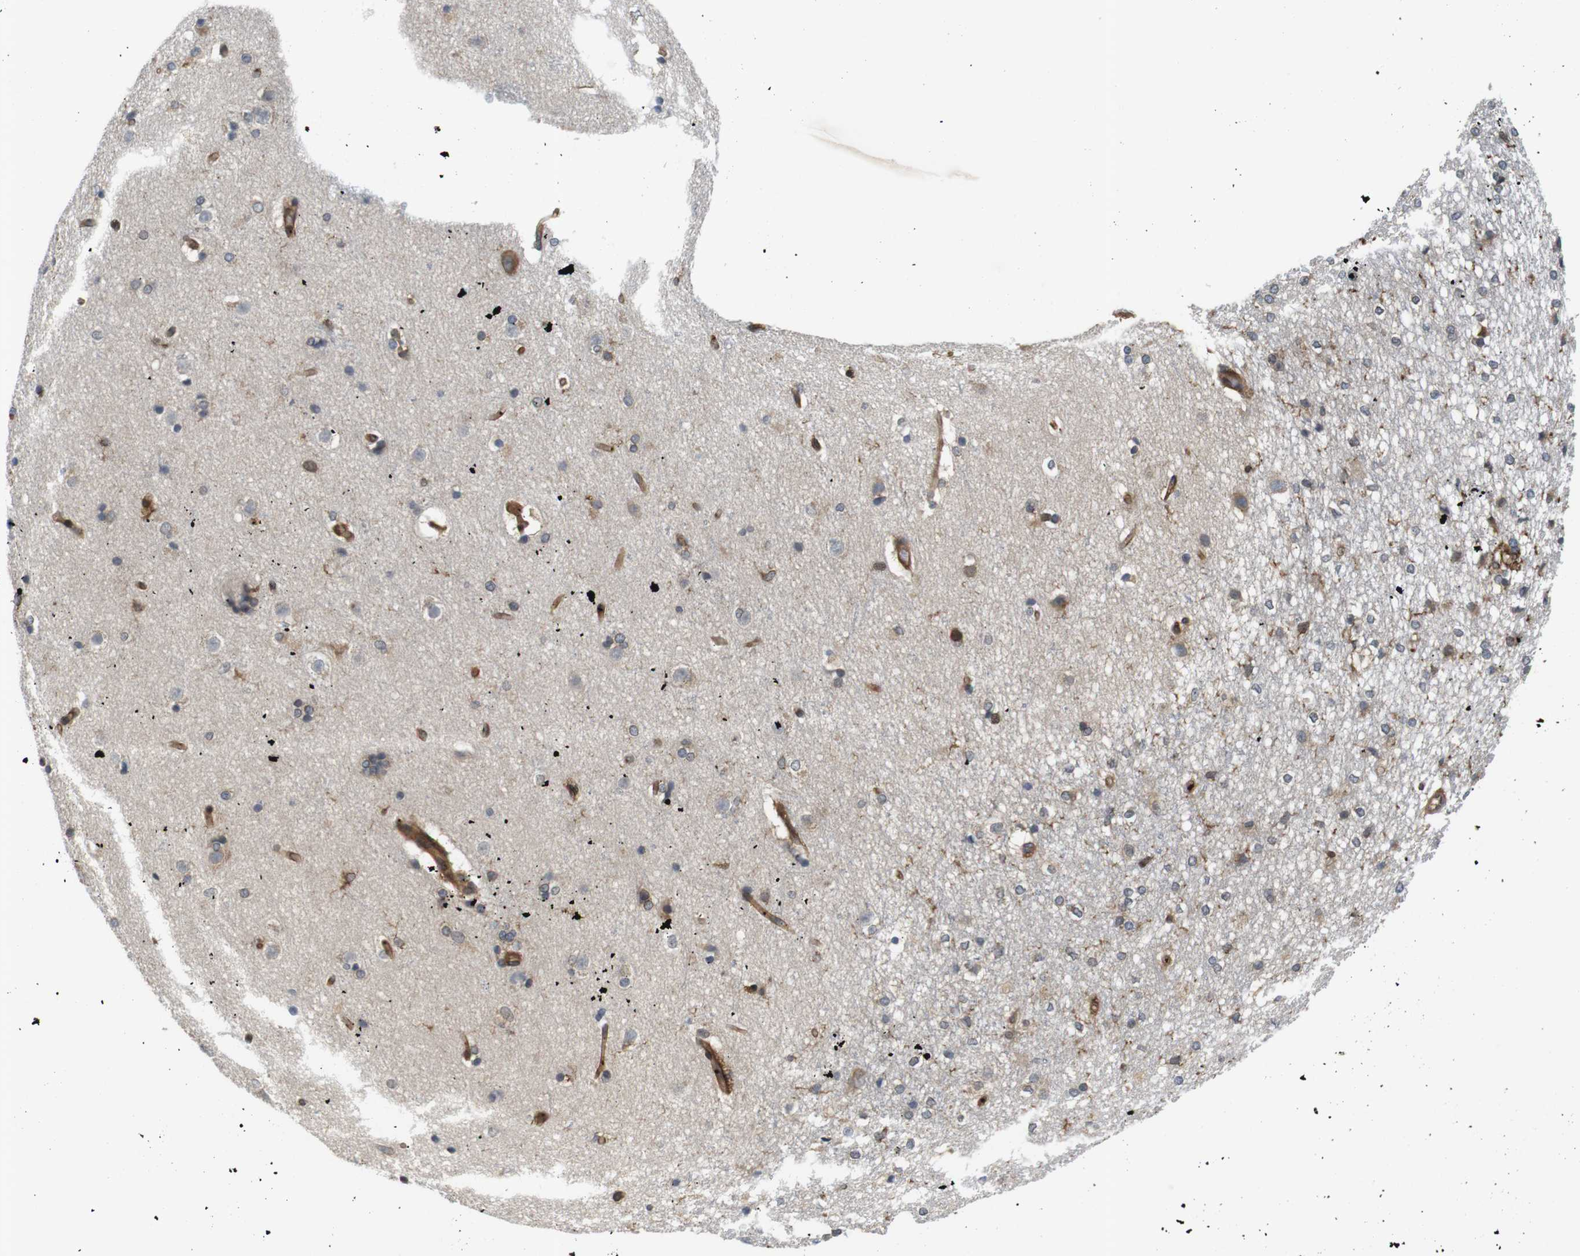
{"staining": {"intensity": "weak", "quantity": "25%-75%", "location": "cytoplasmic/membranous"}, "tissue": "caudate", "cell_type": "Glial cells", "image_type": "normal", "snomed": [{"axis": "morphology", "description": "Normal tissue, NOS"}, {"axis": "topography", "description": "Lateral ventricle wall"}], "caption": "High-magnification brightfield microscopy of unremarkable caudate stained with DAB (brown) and counterstained with hematoxylin (blue). glial cells exhibit weak cytoplasmic/membranous expression is present in about25%-75% of cells.", "gene": "HERPUD2", "patient": {"sex": "female", "age": 19}}